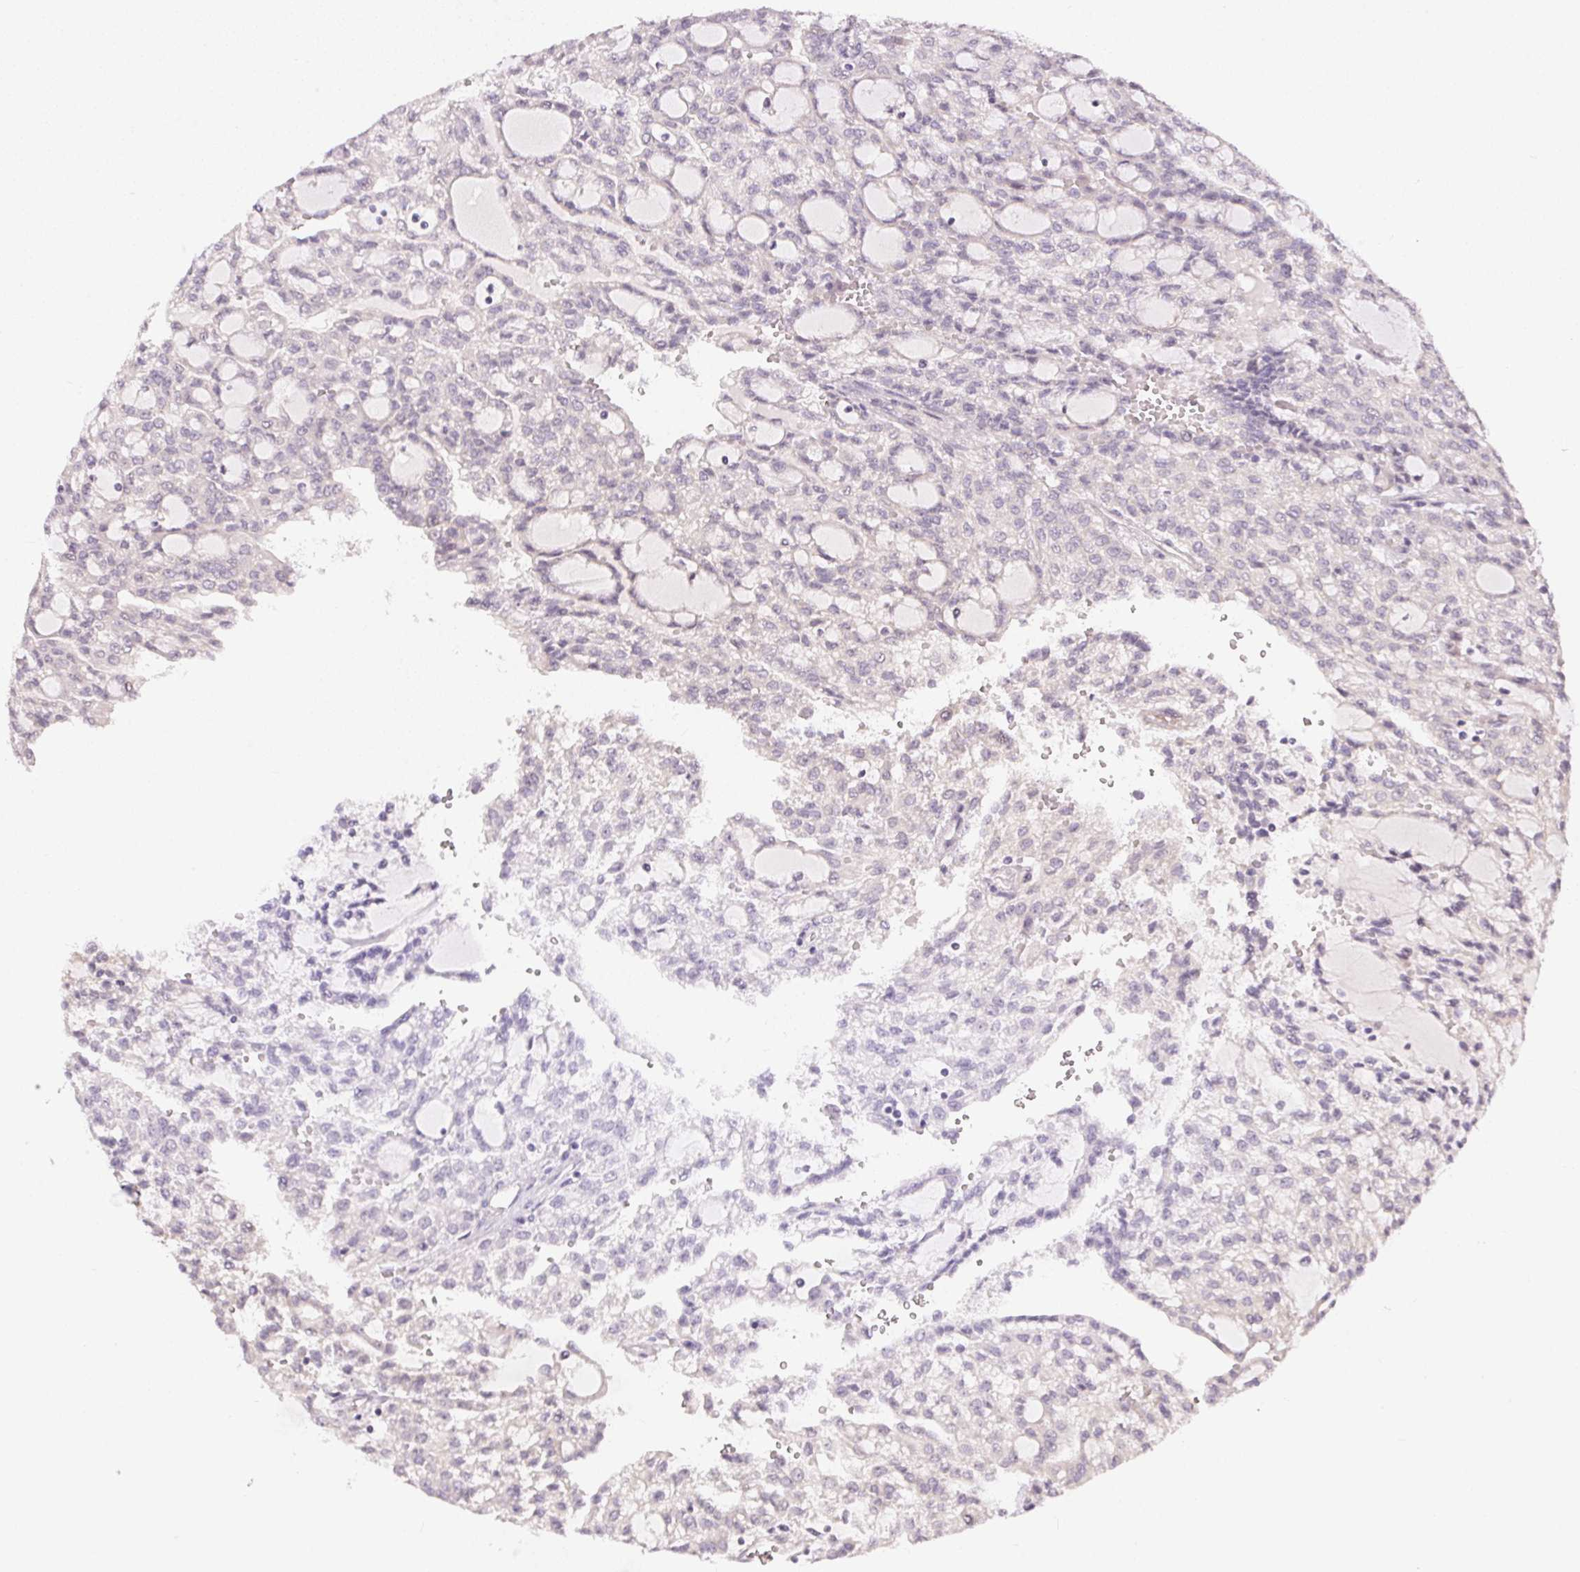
{"staining": {"intensity": "negative", "quantity": "none", "location": "none"}, "tissue": "renal cancer", "cell_type": "Tumor cells", "image_type": "cancer", "snomed": [{"axis": "morphology", "description": "Adenocarcinoma, NOS"}, {"axis": "topography", "description": "Kidney"}], "caption": "Immunohistochemistry image of human renal cancer stained for a protein (brown), which displays no expression in tumor cells.", "gene": "TTC23L", "patient": {"sex": "male", "age": 63}}